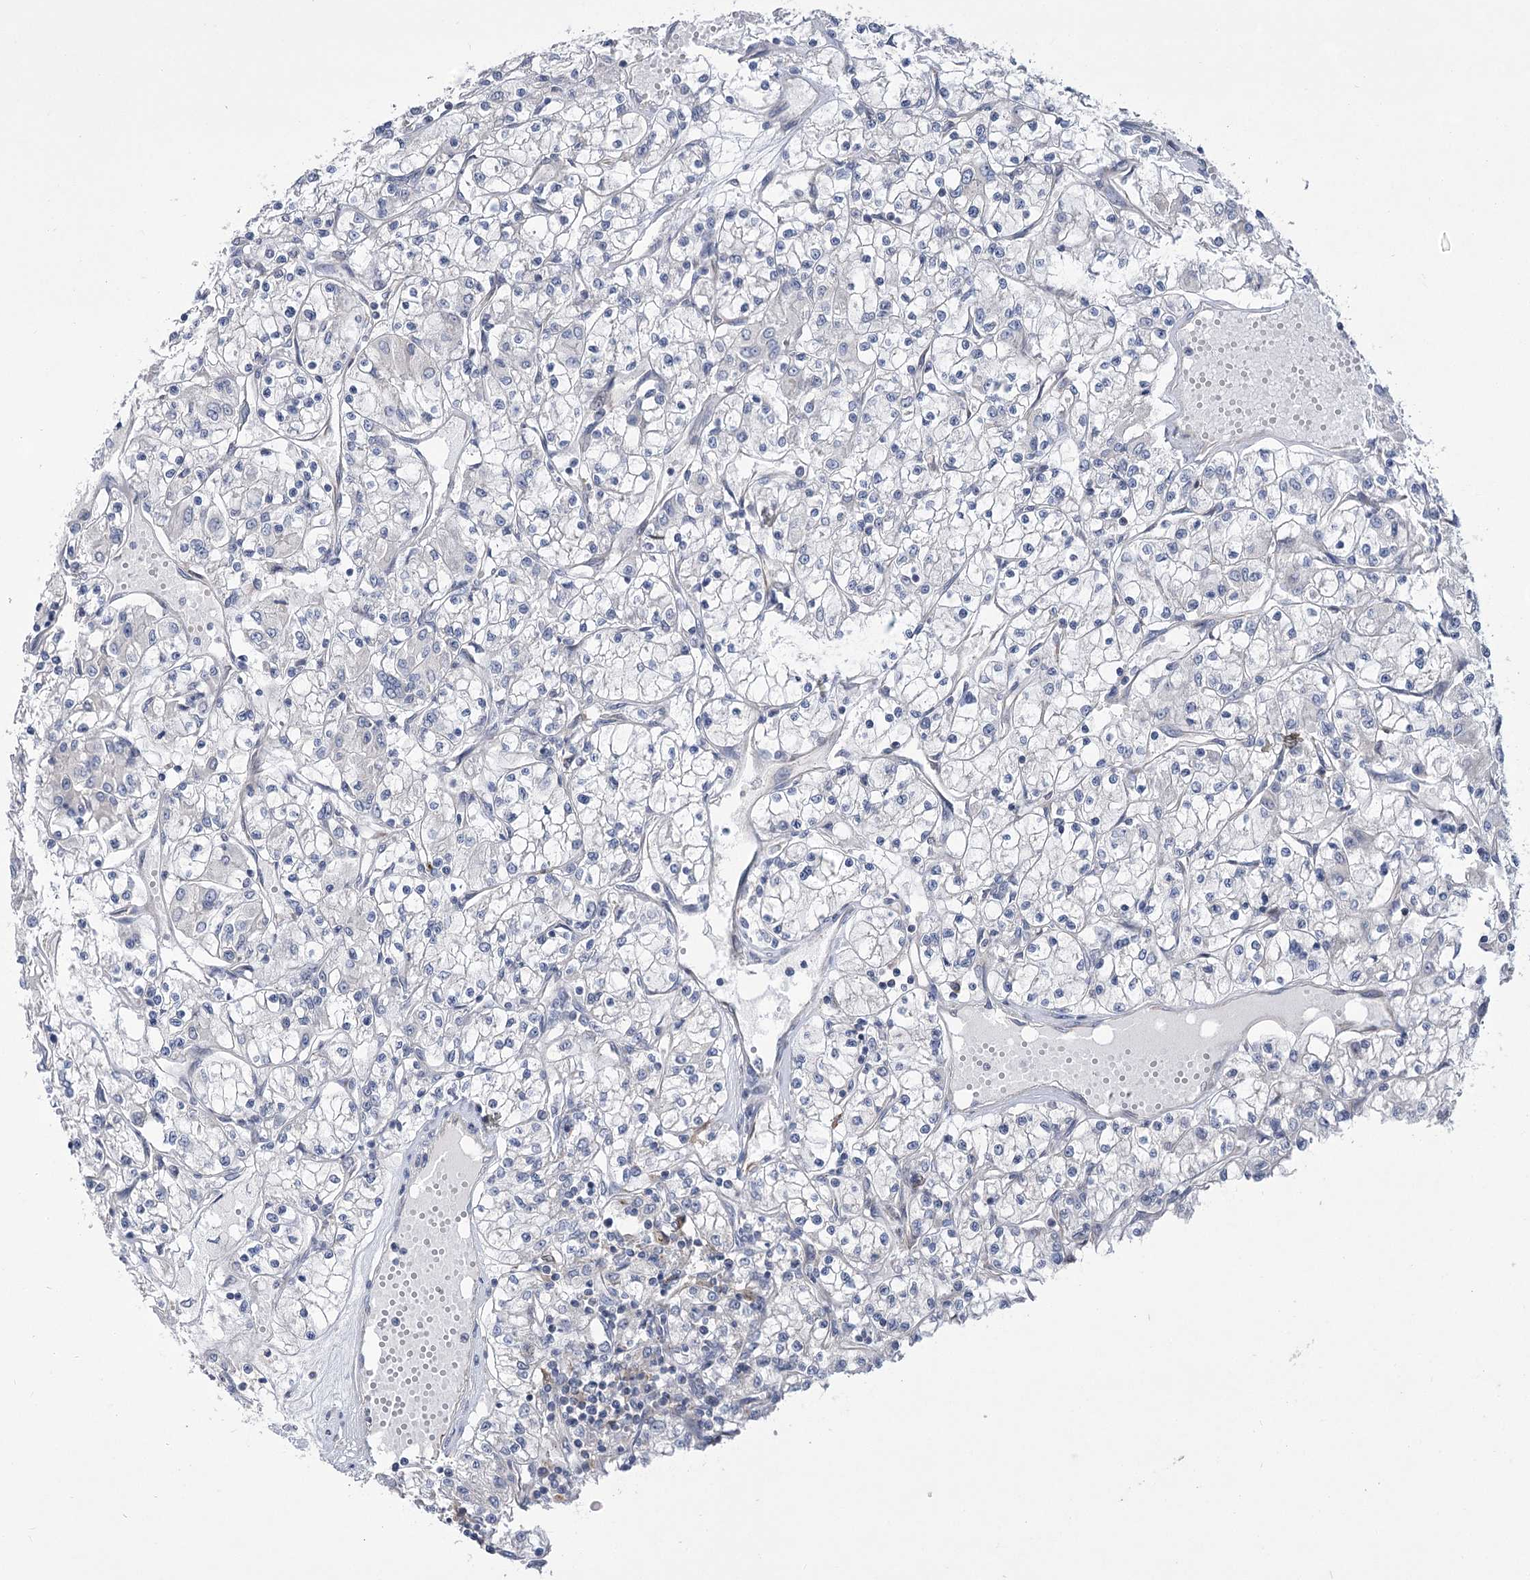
{"staining": {"intensity": "negative", "quantity": "none", "location": "none"}, "tissue": "renal cancer", "cell_type": "Tumor cells", "image_type": "cancer", "snomed": [{"axis": "morphology", "description": "Adenocarcinoma, NOS"}, {"axis": "topography", "description": "Kidney"}], "caption": "The image exhibits no staining of tumor cells in adenocarcinoma (renal).", "gene": "PDHB", "patient": {"sex": "female", "age": 59}}